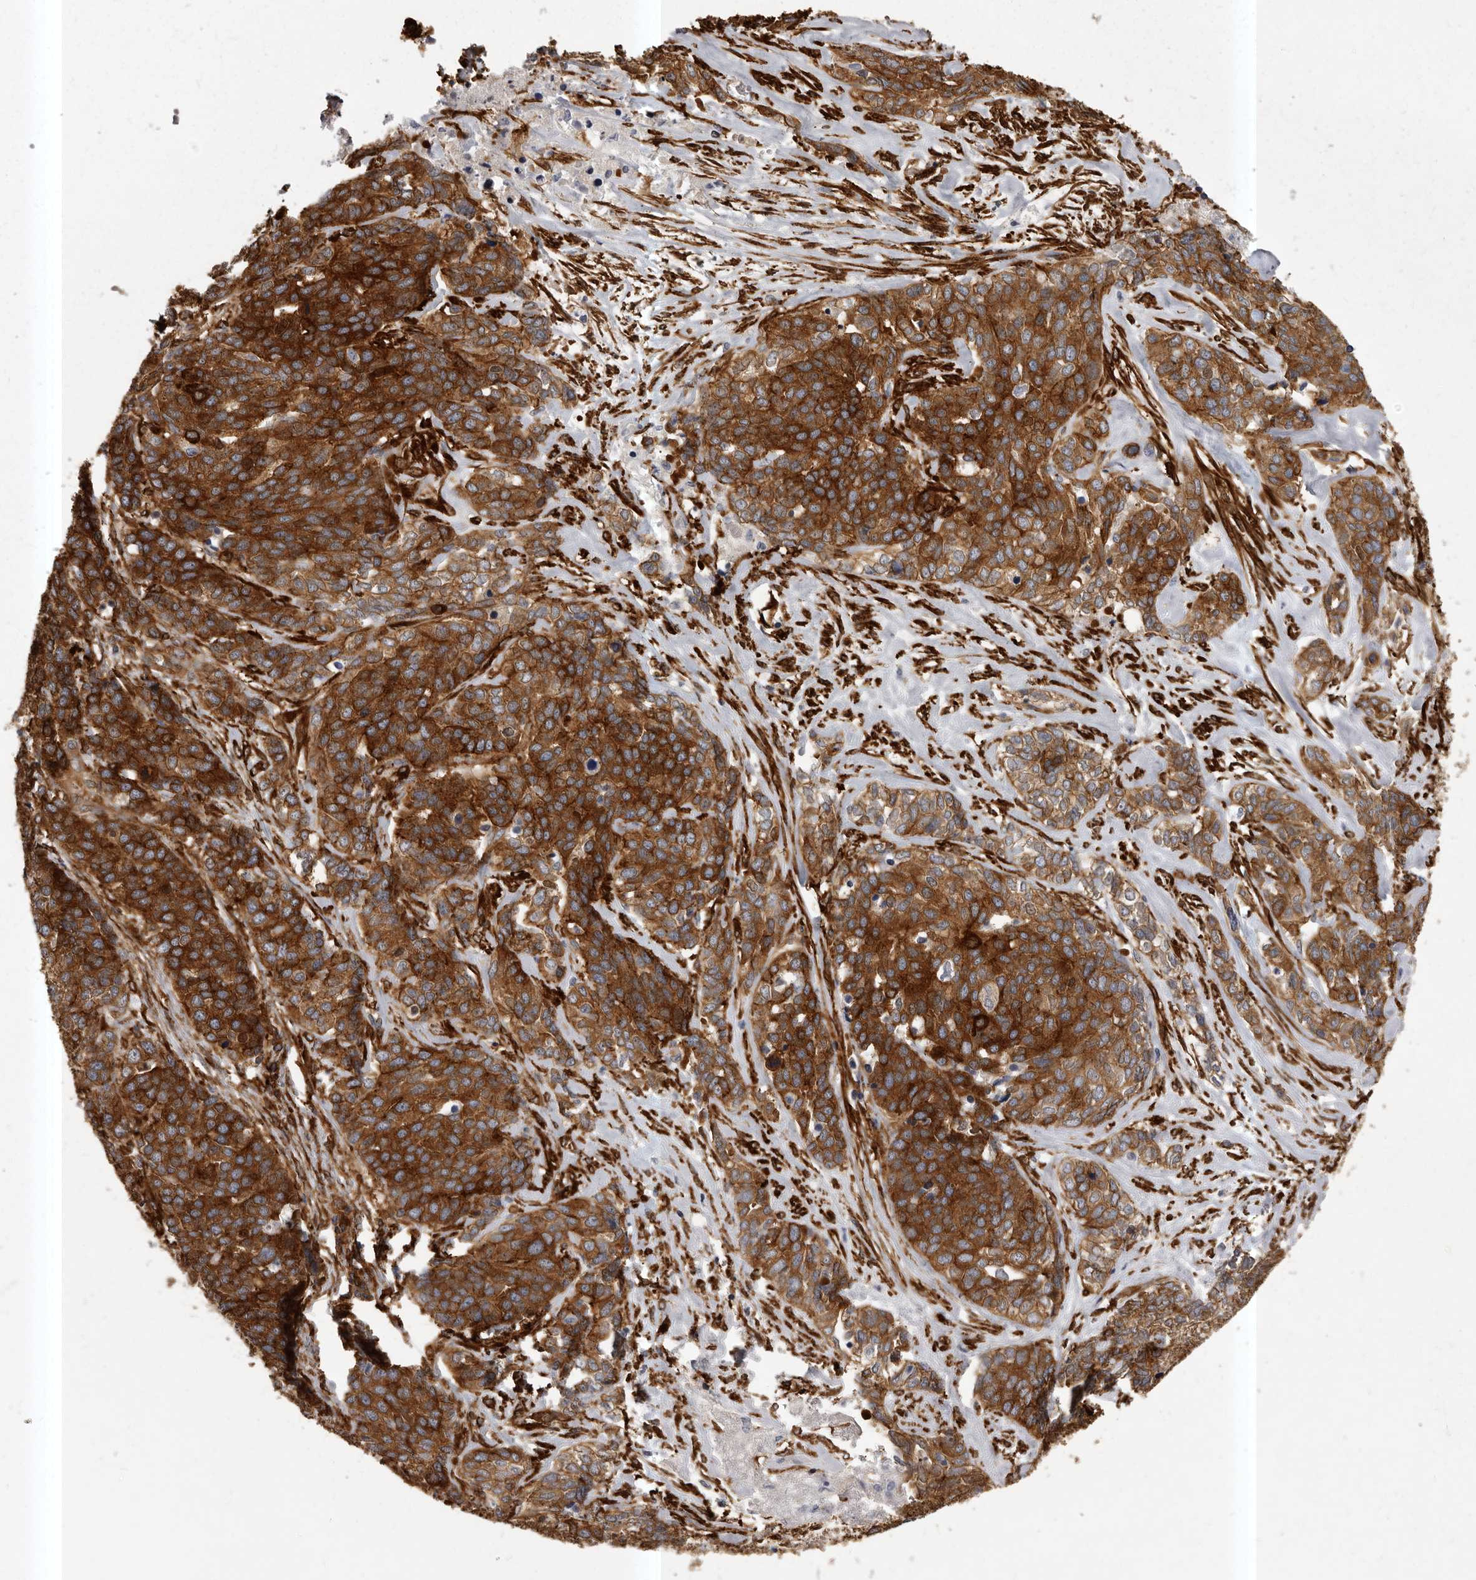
{"staining": {"intensity": "strong", "quantity": ">75%", "location": "cytoplasmic/membranous"}, "tissue": "ovarian cancer", "cell_type": "Tumor cells", "image_type": "cancer", "snomed": [{"axis": "morphology", "description": "Cystadenocarcinoma, serous, NOS"}, {"axis": "topography", "description": "Ovary"}], "caption": "Immunohistochemical staining of ovarian serous cystadenocarcinoma displays high levels of strong cytoplasmic/membranous positivity in approximately >75% of tumor cells. (Stains: DAB (3,3'-diaminobenzidine) in brown, nuclei in blue, Microscopy: brightfield microscopy at high magnification).", "gene": "ENAH", "patient": {"sex": "female", "age": 44}}